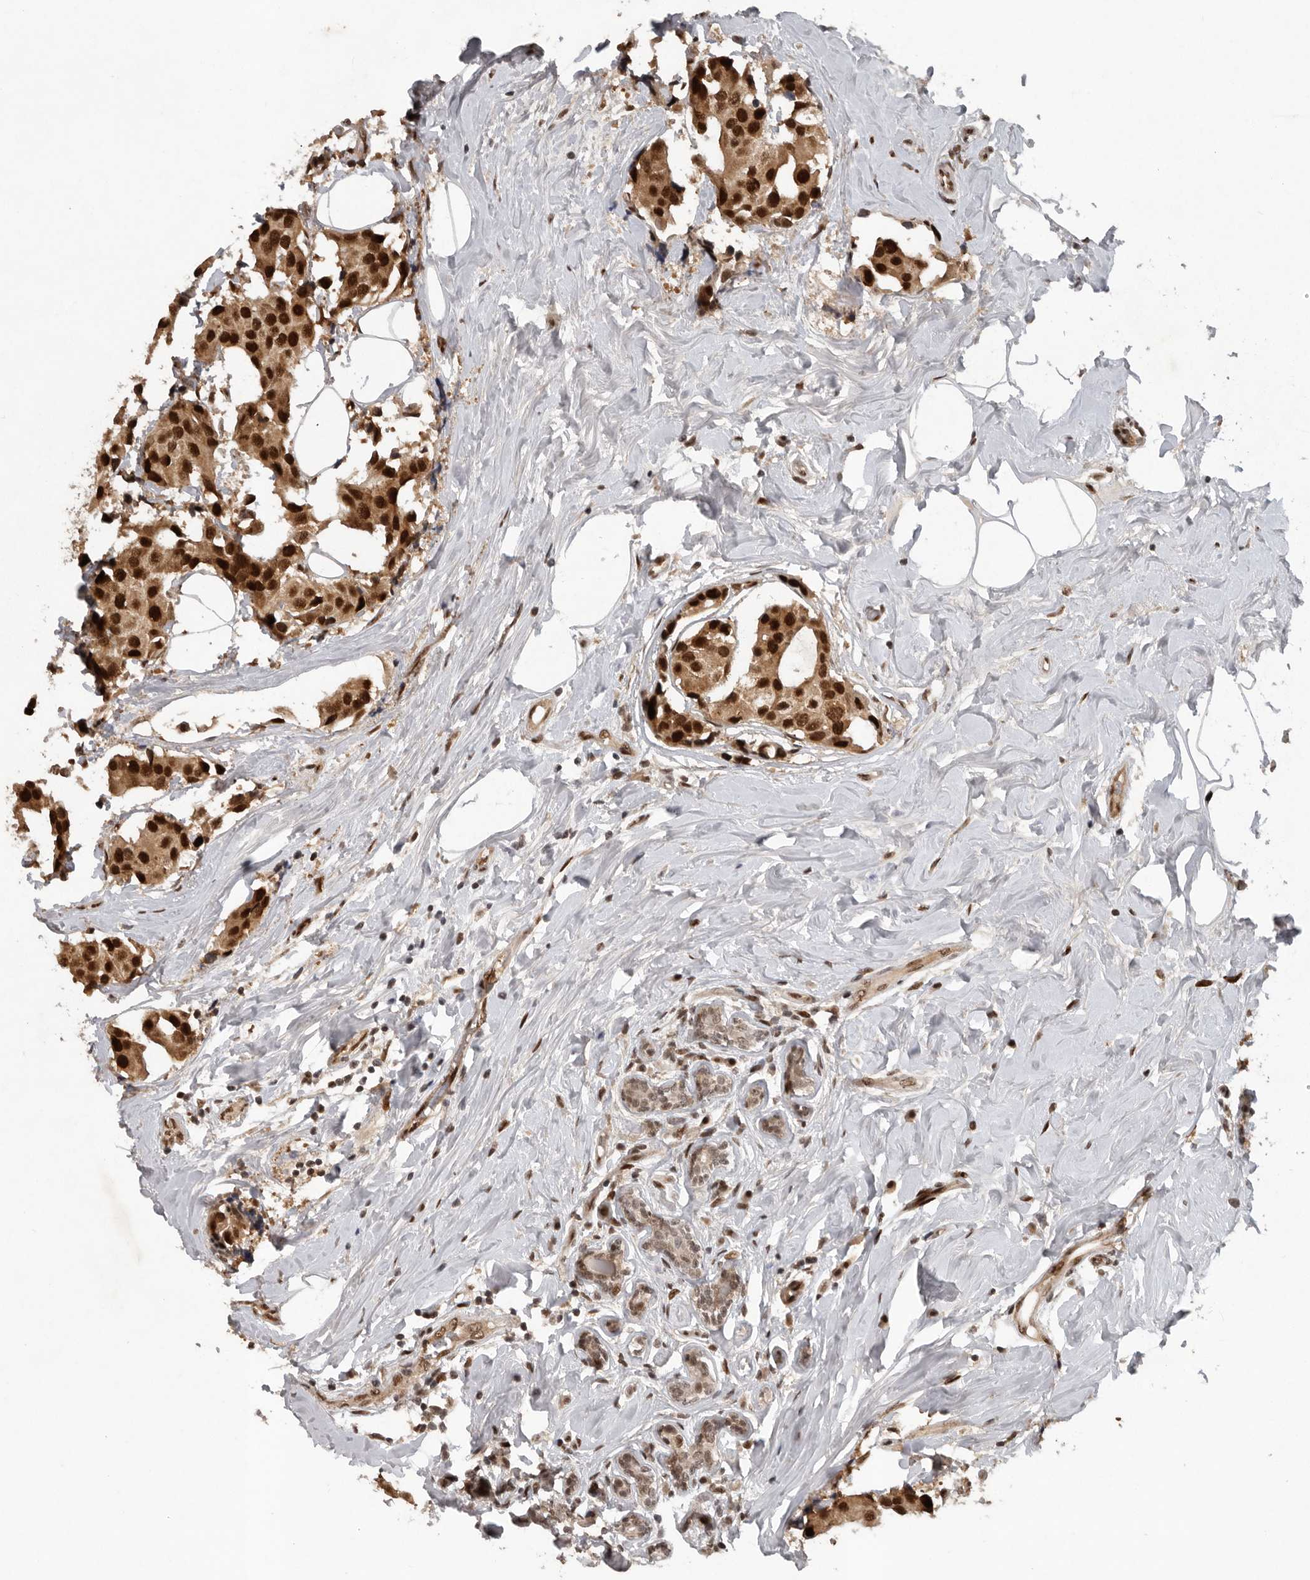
{"staining": {"intensity": "strong", "quantity": "25%-75%", "location": "nuclear"}, "tissue": "breast cancer", "cell_type": "Tumor cells", "image_type": "cancer", "snomed": [{"axis": "morphology", "description": "Normal tissue, NOS"}, {"axis": "morphology", "description": "Duct carcinoma"}, {"axis": "topography", "description": "Breast"}], "caption": "Immunohistochemistry (DAB (3,3'-diaminobenzidine)) staining of breast infiltrating ductal carcinoma reveals strong nuclear protein expression in approximately 25%-75% of tumor cells. (IHC, brightfield microscopy, high magnification).", "gene": "CDC27", "patient": {"sex": "female", "age": 39}}